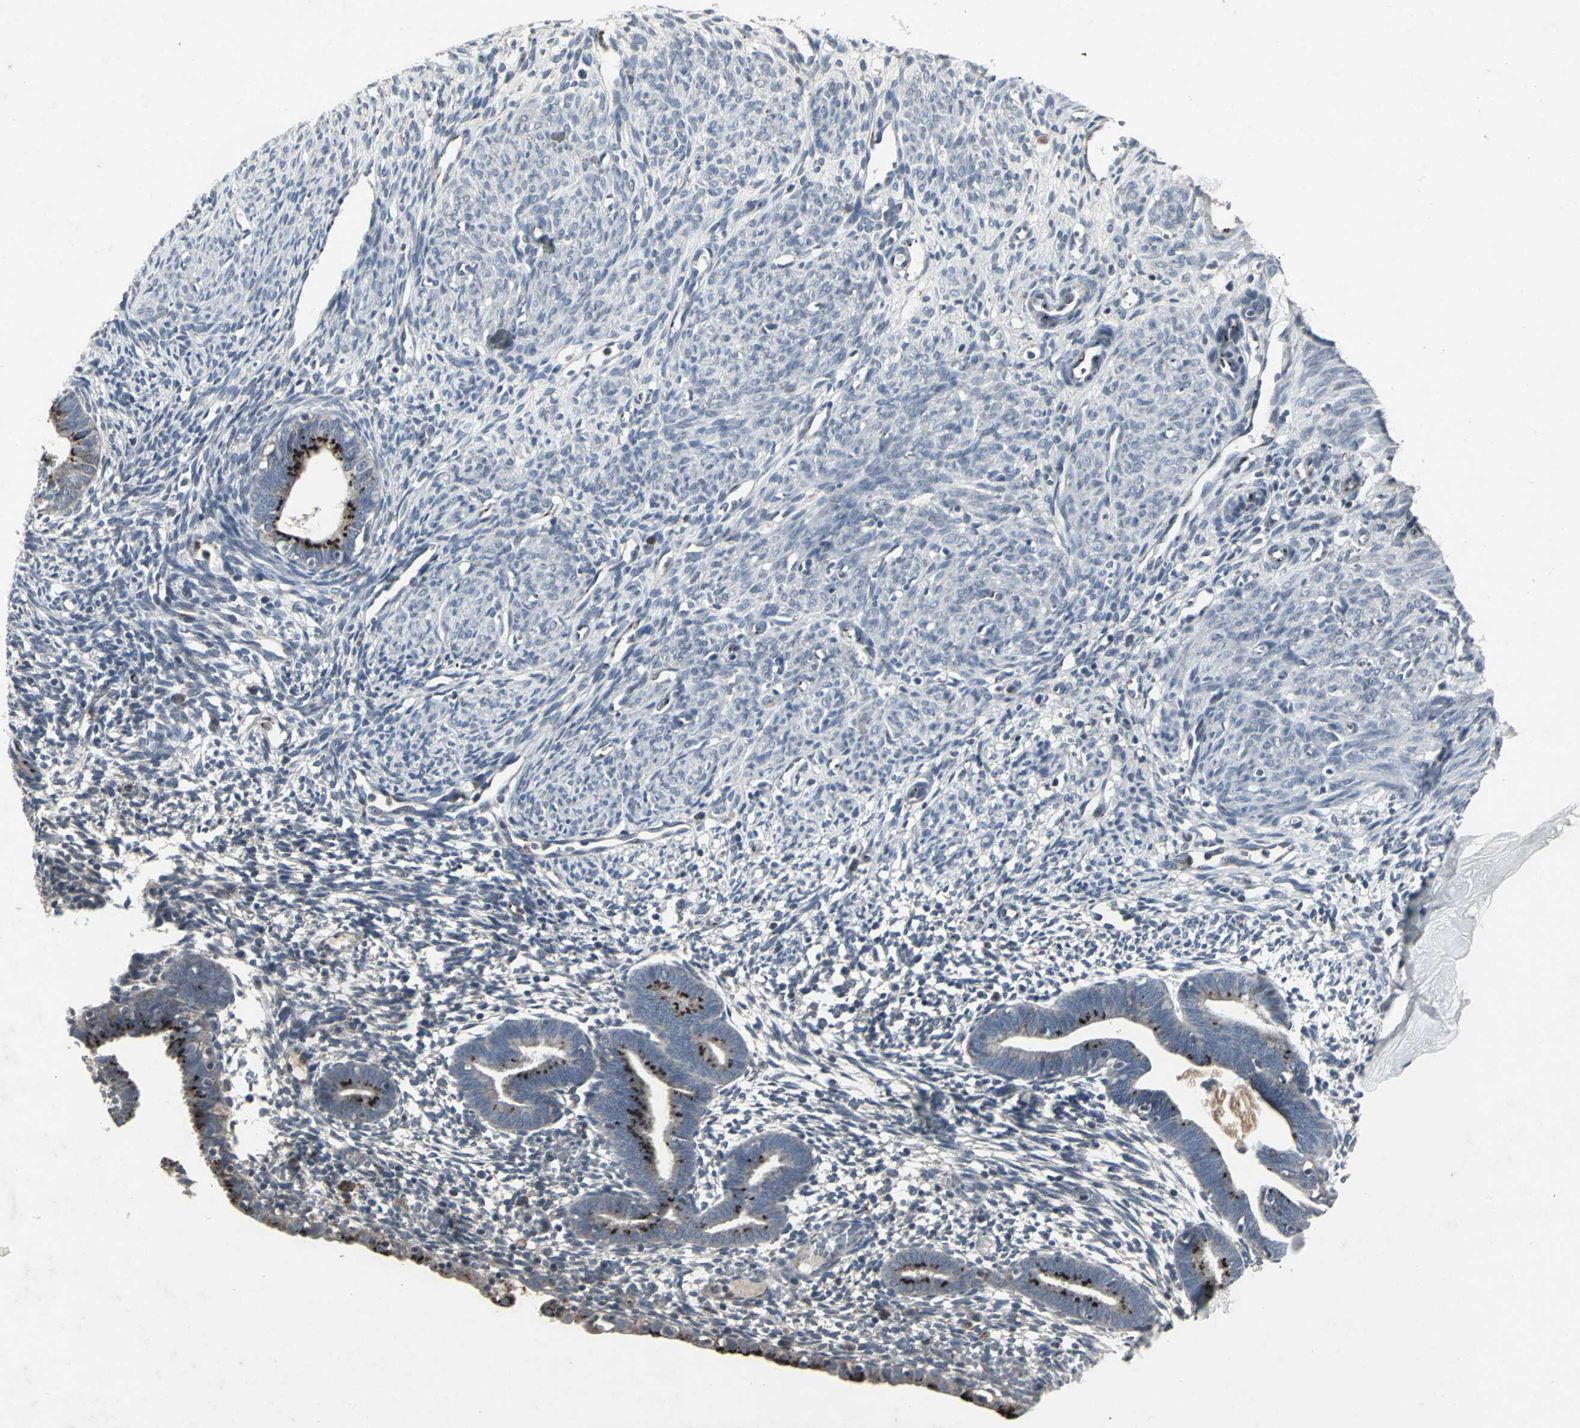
{"staining": {"intensity": "negative", "quantity": "none", "location": "none"}, "tissue": "endometrium", "cell_type": "Cells in endometrial stroma", "image_type": "normal", "snomed": [{"axis": "morphology", "description": "Normal tissue, NOS"}, {"axis": "morphology", "description": "Atrophy, NOS"}, {"axis": "topography", "description": "Uterus"}, {"axis": "topography", "description": "Endometrium"}], "caption": "A high-resolution histopathology image shows immunohistochemistry staining of normal endometrium, which exhibits no significant positivity in cells in endometrial stroma. (Brightfield microscopy of DAB (3,3'-diaminobenzidine) immunohistochemistry (IHC) at high magnification).", "gene": "BMP4", "patient": {"sex": "female", "age": 68}}